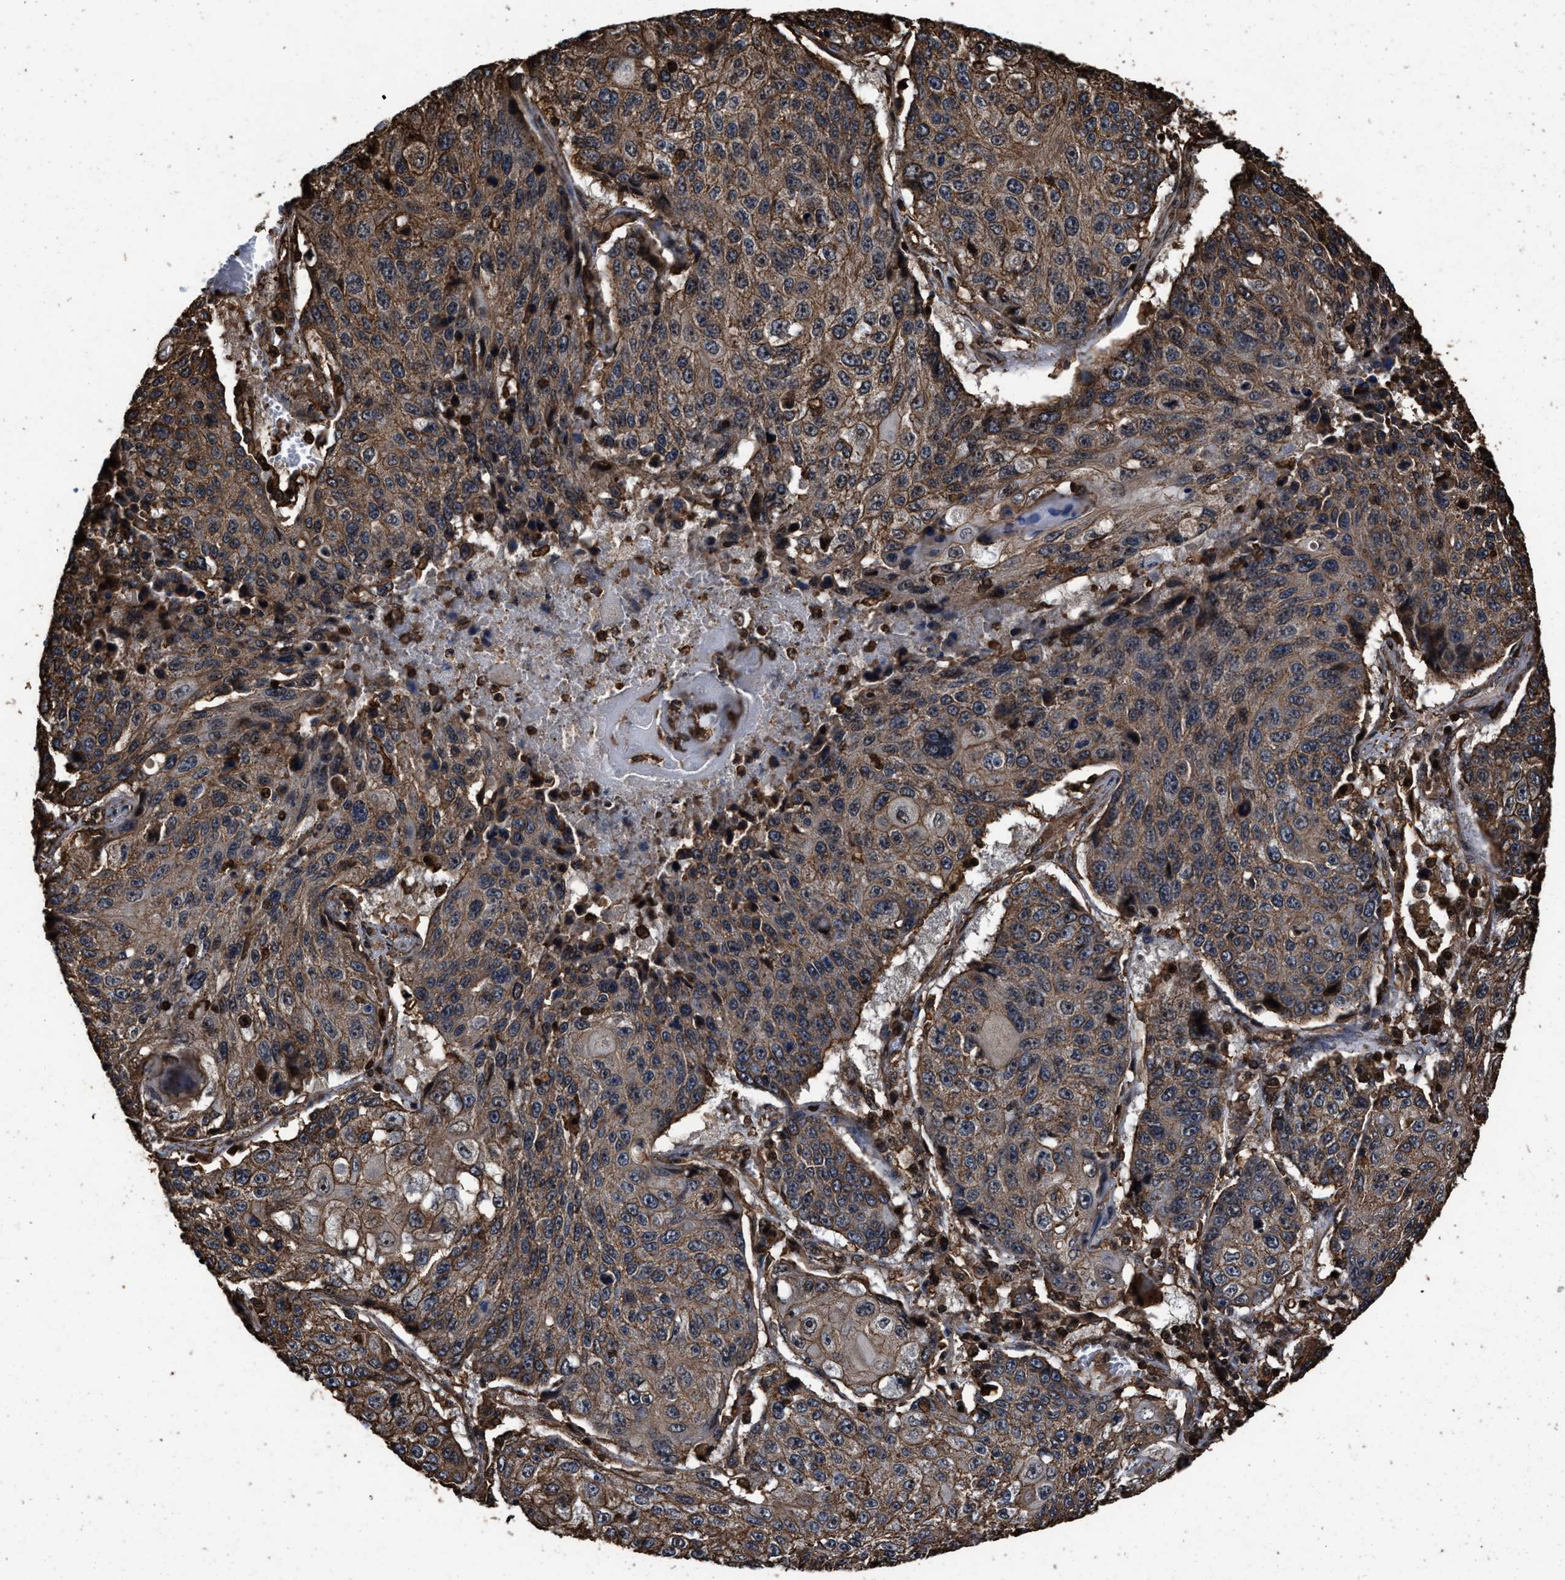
{"staining": {"intensity": "moderate", "quantity": ">75%", "location": "cytoplasmic/membranous"}, "tissue": "lung cancer", "cell_type": "Tumor cells", "image_type": "cancer", "snomed": [{"axis": "morphology", "description": "Squamous cell carcinoma, NOS"}, {"axis": "topography", "description": "Lung"}], "caption": "A brown stain labels moderate cytoplasmic/membranous staining of a protein in human lung cancer tumor cells.", "gene": "KBTBD2", "patient": {"sex": "male", "age": 61}}